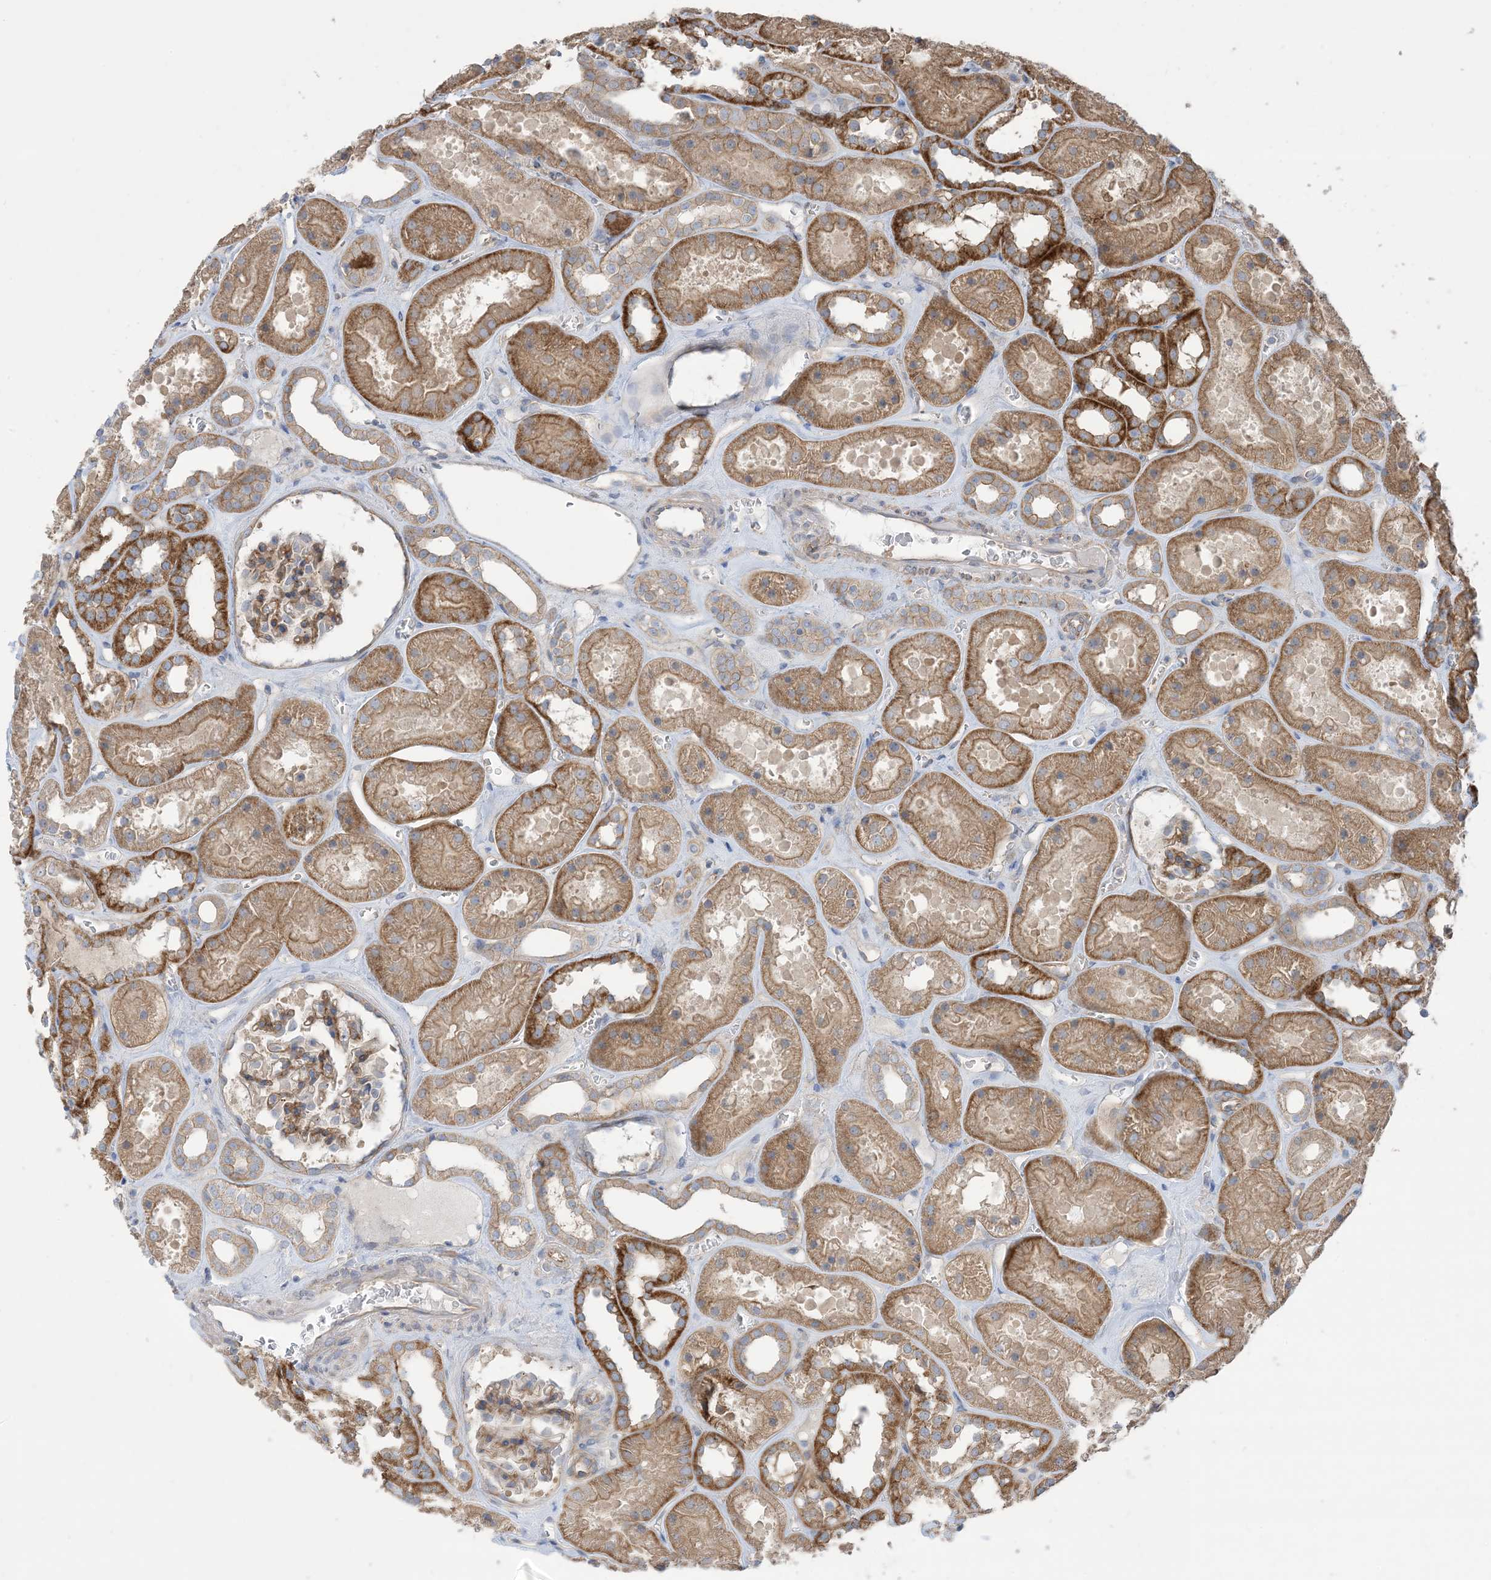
{"staining": {"intensity": "moderate", "quantity": "25%-75%", "location": "cytoplasmic/membranous"}, "tissue": "kidney", "cell_type": "Cells in glomeruli", "image_type": "normal", "snomed": [{"axis": "morphology", "description": "Normal tissue, NOS"}, {"axis": "topography", "description": "Kidney"}], "caption": "Human kidney stained for a protein (brown) demonstrates moderate cytoplasmic/membranous positive expression in about 25%-75% of cells in glomeruli.", "gene": "CCNY", "patient": {"sex": "female", "age": 41}}